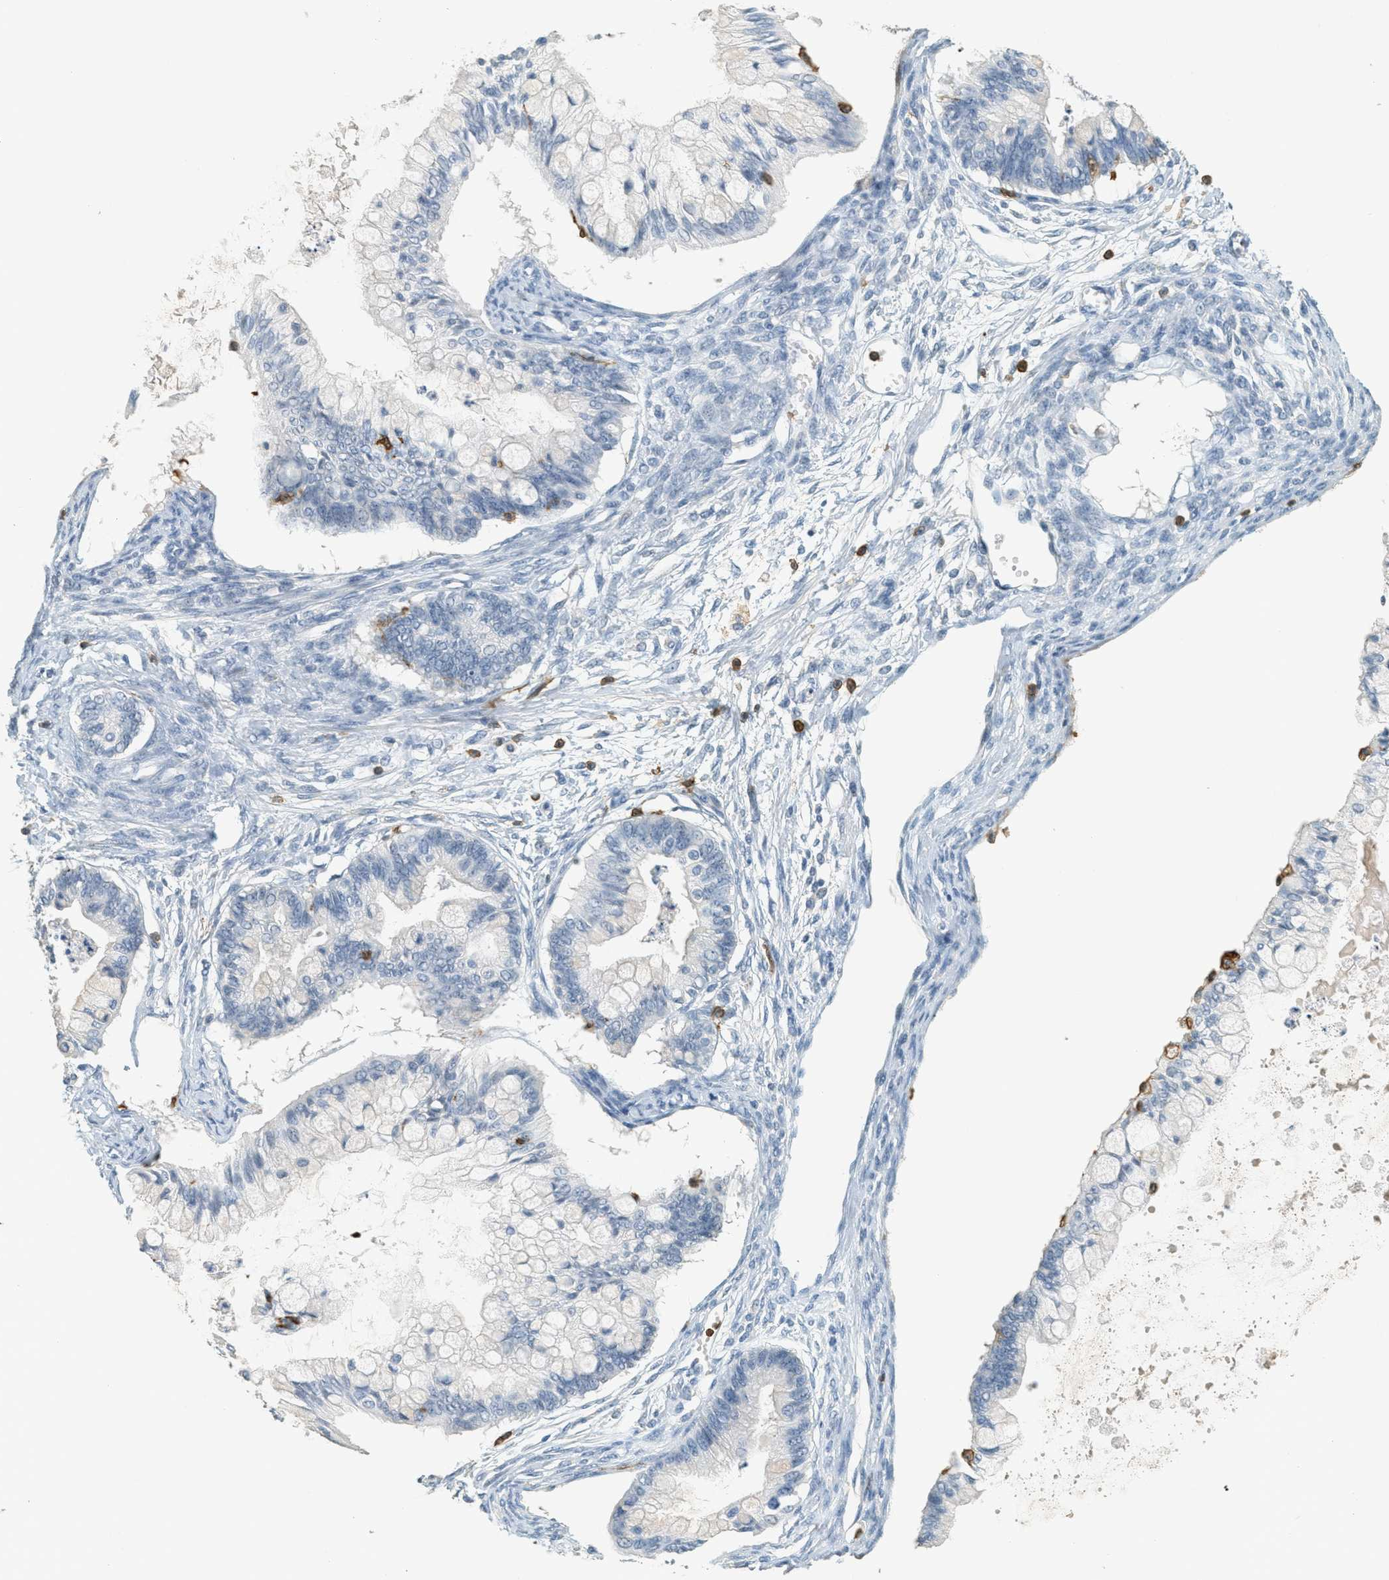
{"staining": {"intensity": "negative", "quantity": "none", "location": "none"}, "tissue": "ovarian cancer", "cell_type": "Tumor cells", "image_type": "cancer", "snomed": [{"axis": "morphology", "description": "Cystadenocarcinoma, mucinous, NOS"}, {"axis": "topography", "description": "Ovary"}], "caption": "Tumor cells are negative for protein expression in human ovarian mucinous cystadenocarcinoma.", "gene": "LSP1", "patient": {"sex": "female", "age": 57}}